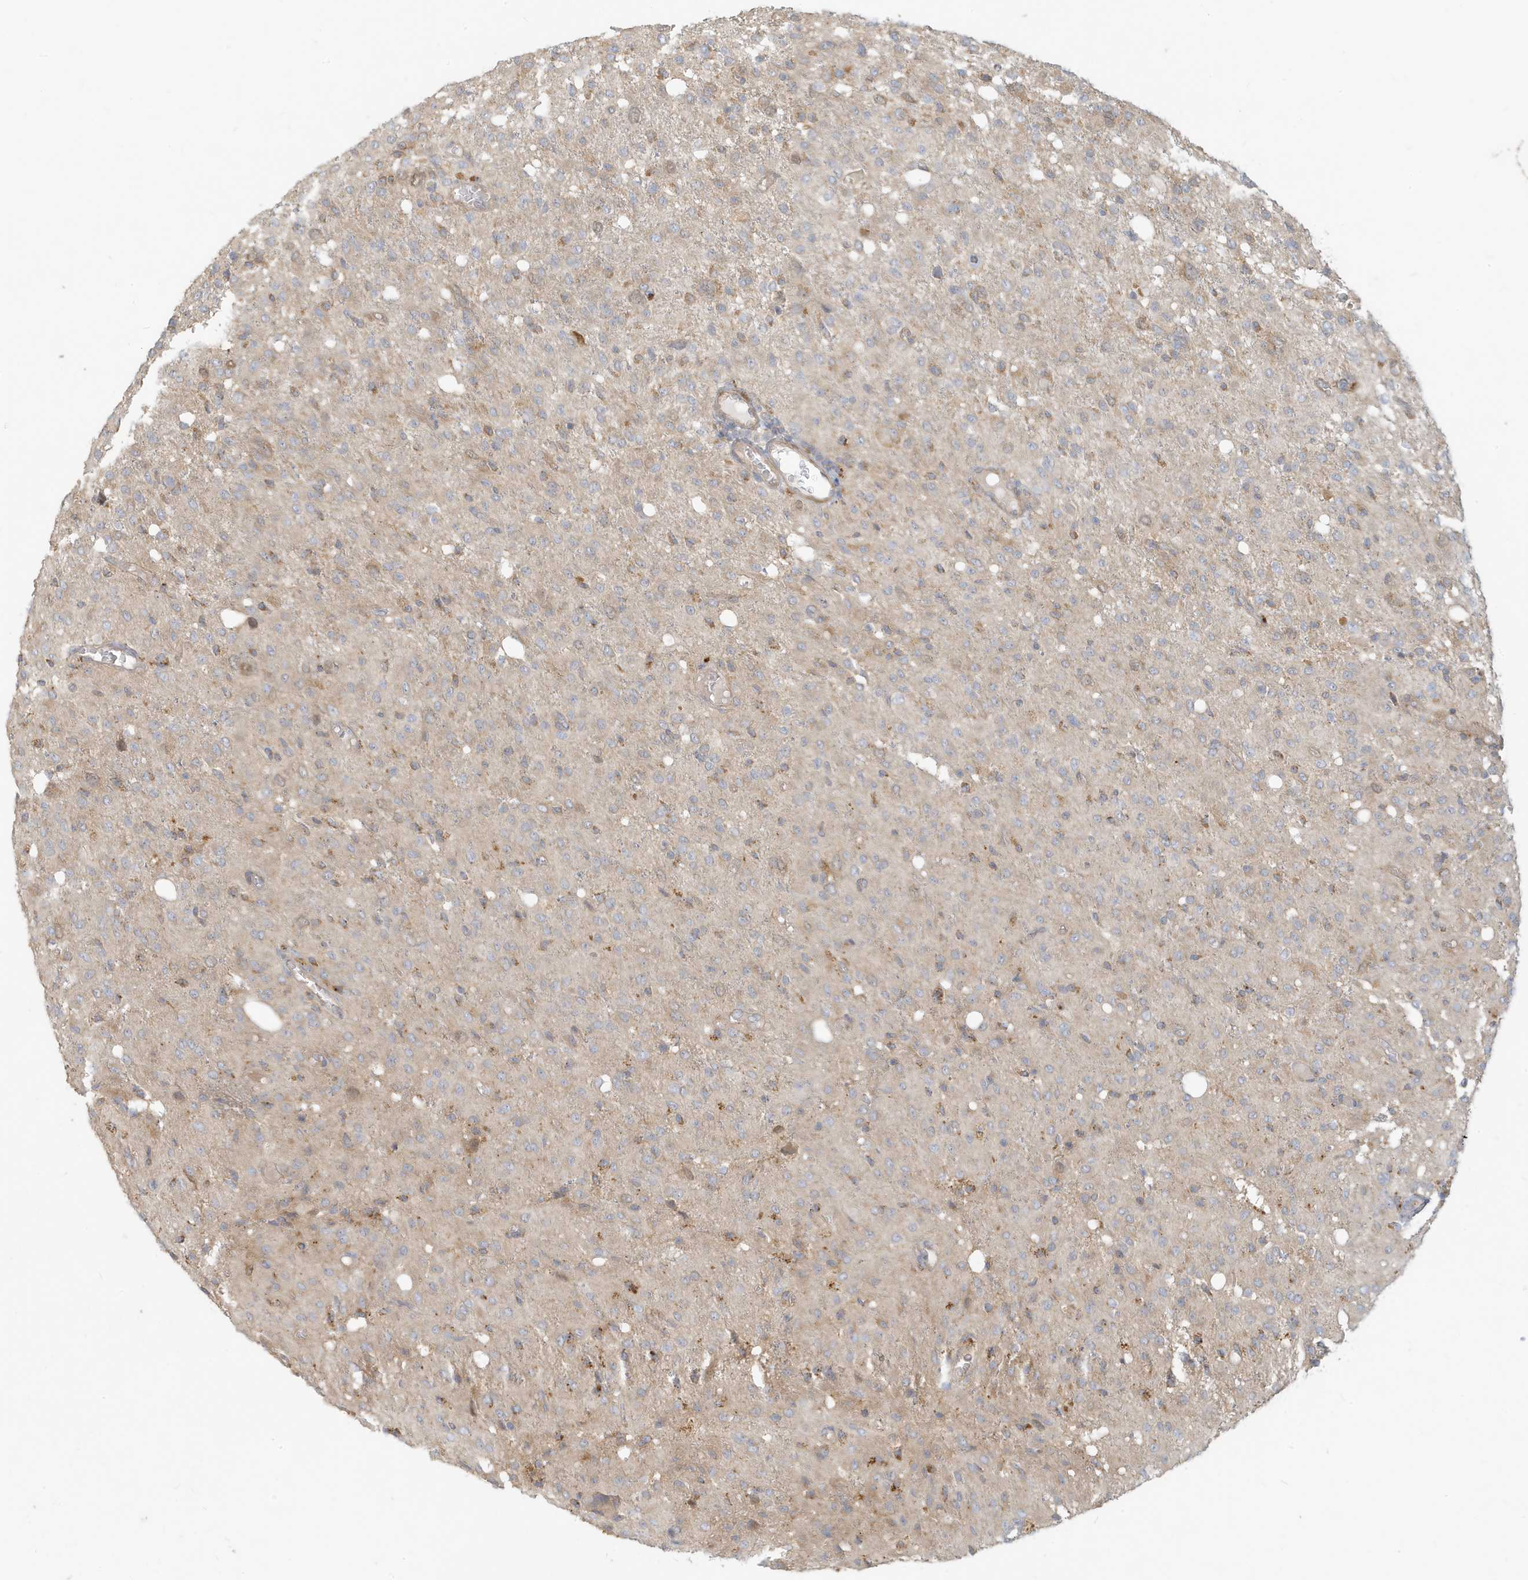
{"staining": {"intensity": "negative", "quantity": "none", "location": "none"}, "tissue": "glioma", "cell_type": "Tumor cells", "image_type": "cancer", "snomed": [{"axis": "morphology", "description": "Glioma, malignant, High grade"}, {"axis": "topography", "description": "Brain"}], "caption": "High magnification brightfield microscopy of glioma stained with DAB (3,3'-diaminobenzidine) (brown) and counterstained with hematoxylin (blue): tumor cells show no significant expression.", "gene": "MCOLN1", "patient": {"sex": "female", "age": 59}}